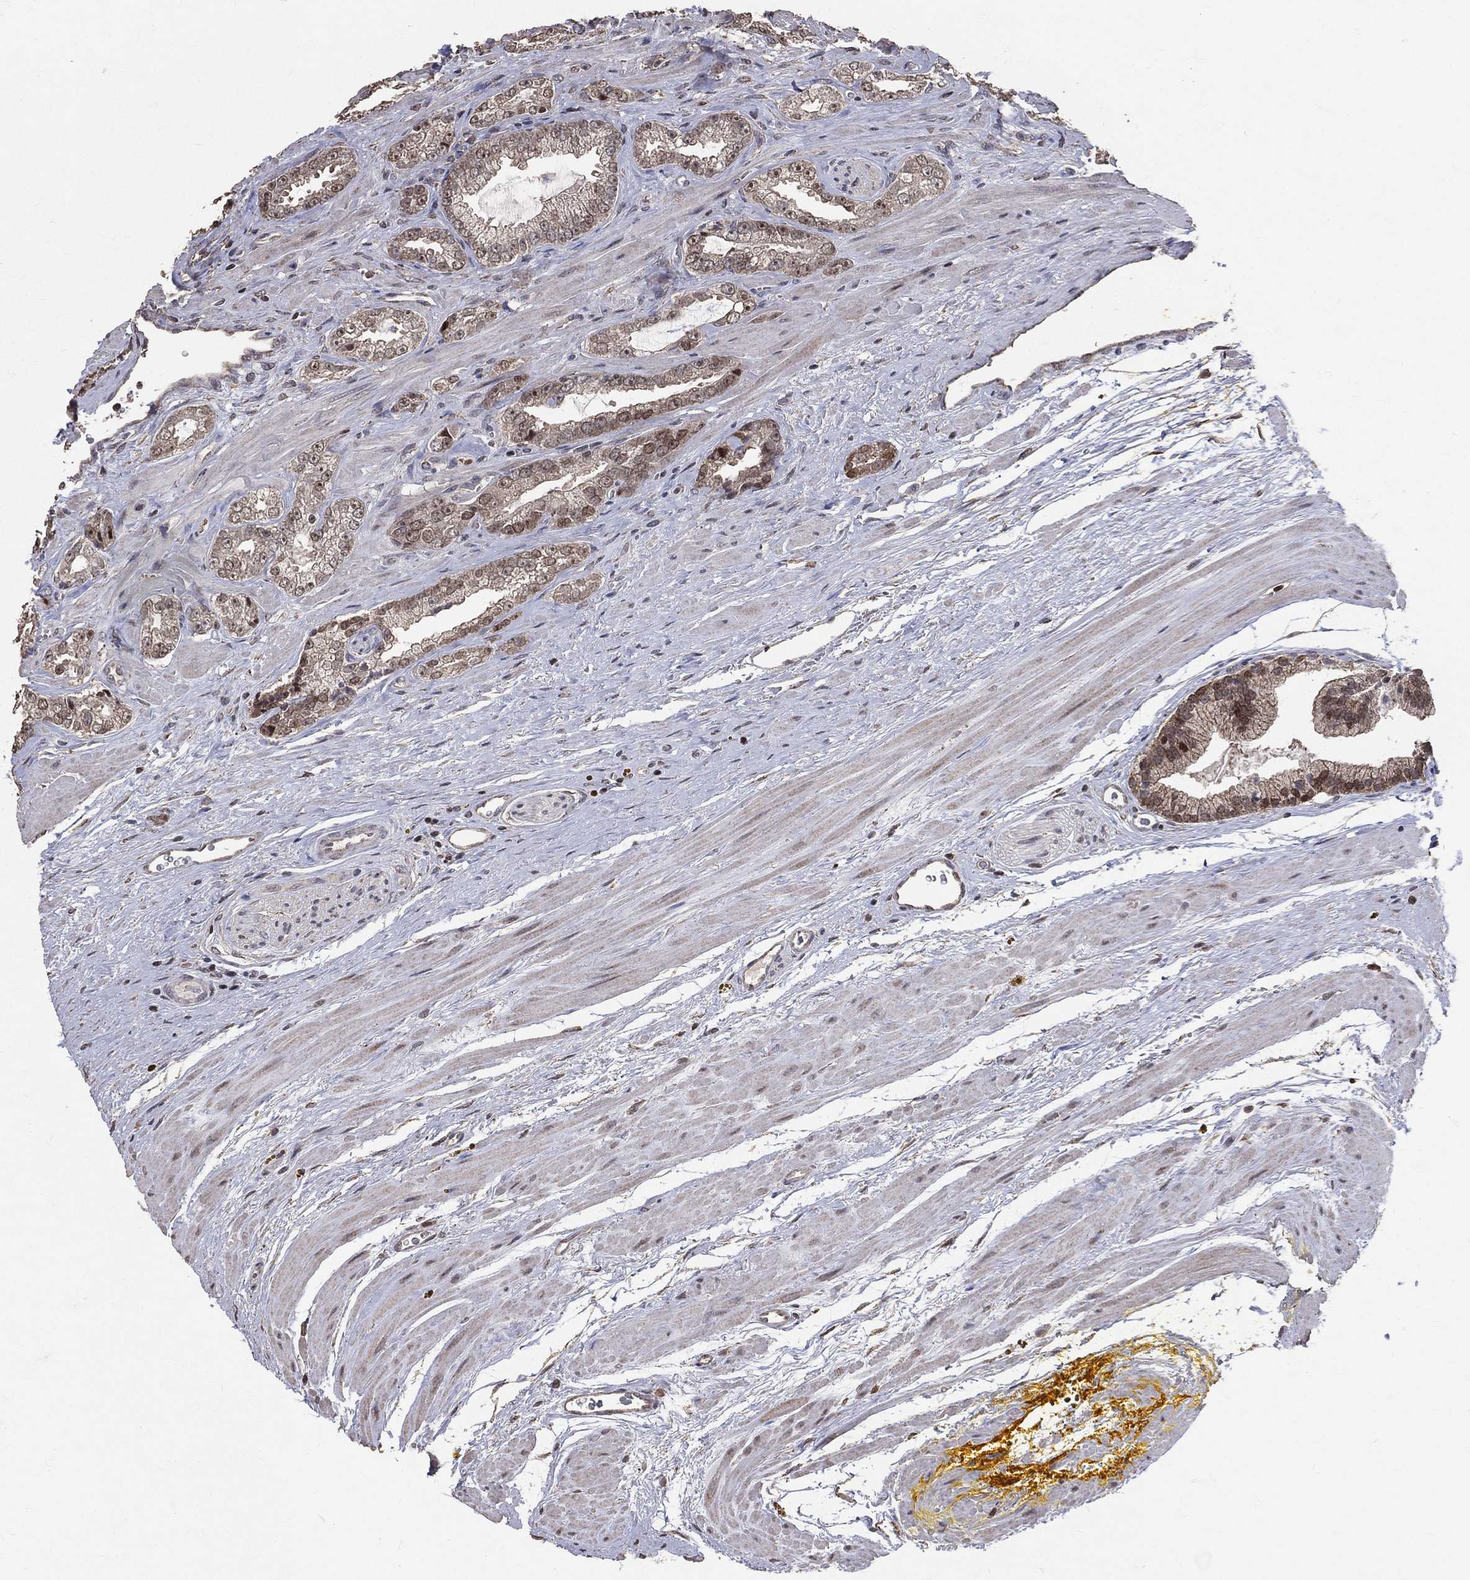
{"staining": {"intensity": "moderate", "quantity": "25%-75%", "location": "cytoplasmic/membranous"}, "tissue": "prostate cancer", "cell_type": "Tumor cells", "image_type": "cancer", "snomed": [{"axis": "morphology", "description": "Adenocarcinoma, NOS"}, {"axis": "topography", "description": "Prostate"}], "caption": "Brown immunohistochemical staining in human prostate adenocarcinoma demonstrates moderate cytoplasmic/membranous expression in about 25%-75% of tumor cells. (brown staining indicates protein expression, while blue staining denotes nuclei).", "gene": "LY6K", "patient": {"sex": "male", "age": 67}}